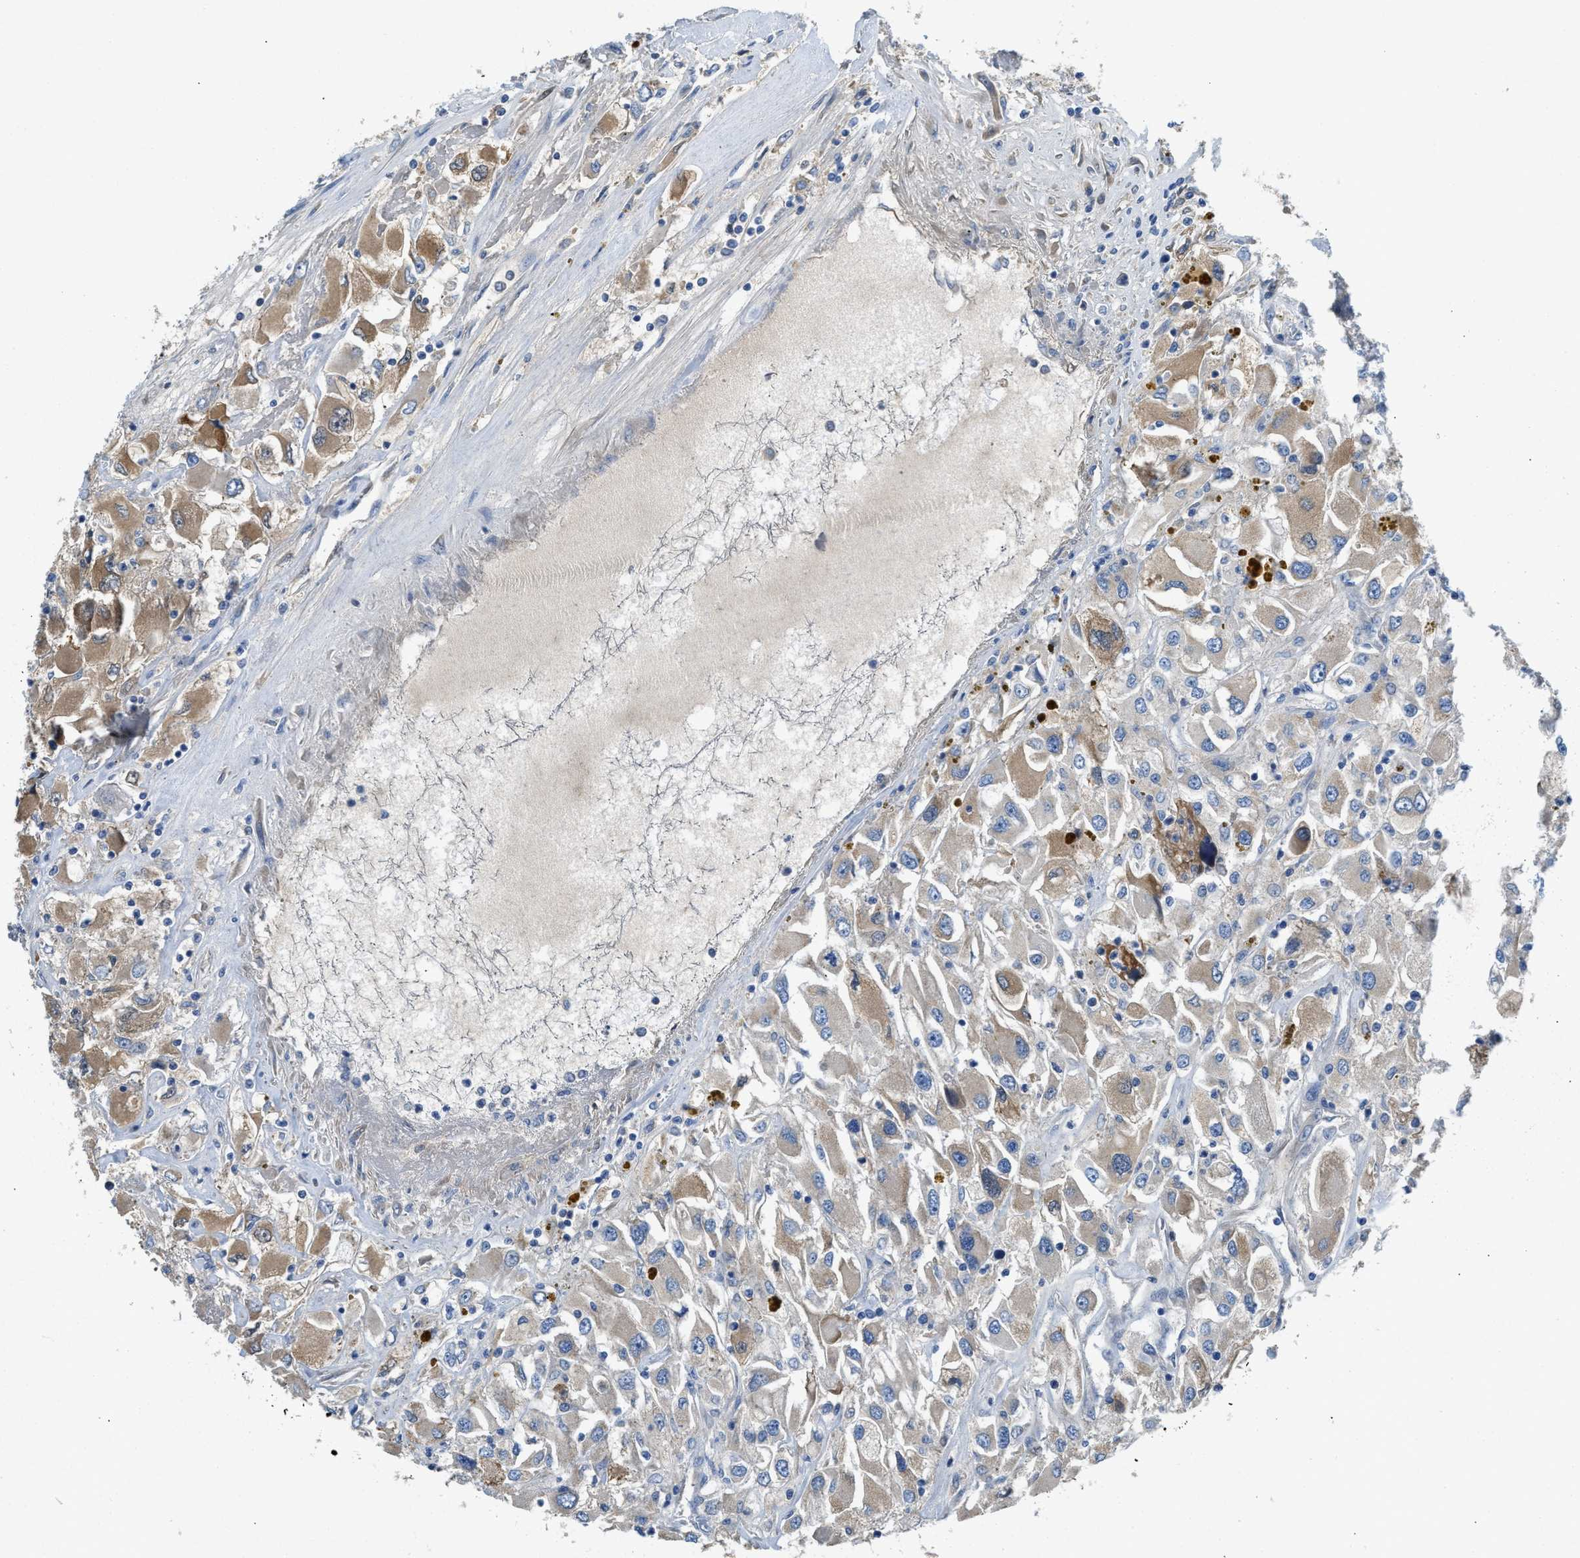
{"staining": {"intensity": "moderate", "quantity": "<25%", "location": "cytoplasmic/membranous"}, "tissue": "renal cancer", "cell_type": "Tumor cells", "image_type": "cancer", "snomed": [{"axis": "morphology", "description": "Adenocarcinoma, NOS"}, {"axis": "topography", "description": "Kidney"}], "caption": "Renal adenocarcinoma tissue demonstrates moderate cytoplasmic/membranous staining in approximately <25% of tumor cells, visualized by immunohistochemistry.", "gene": "C1S", "patient": {"sex": "female", "age": 52}}